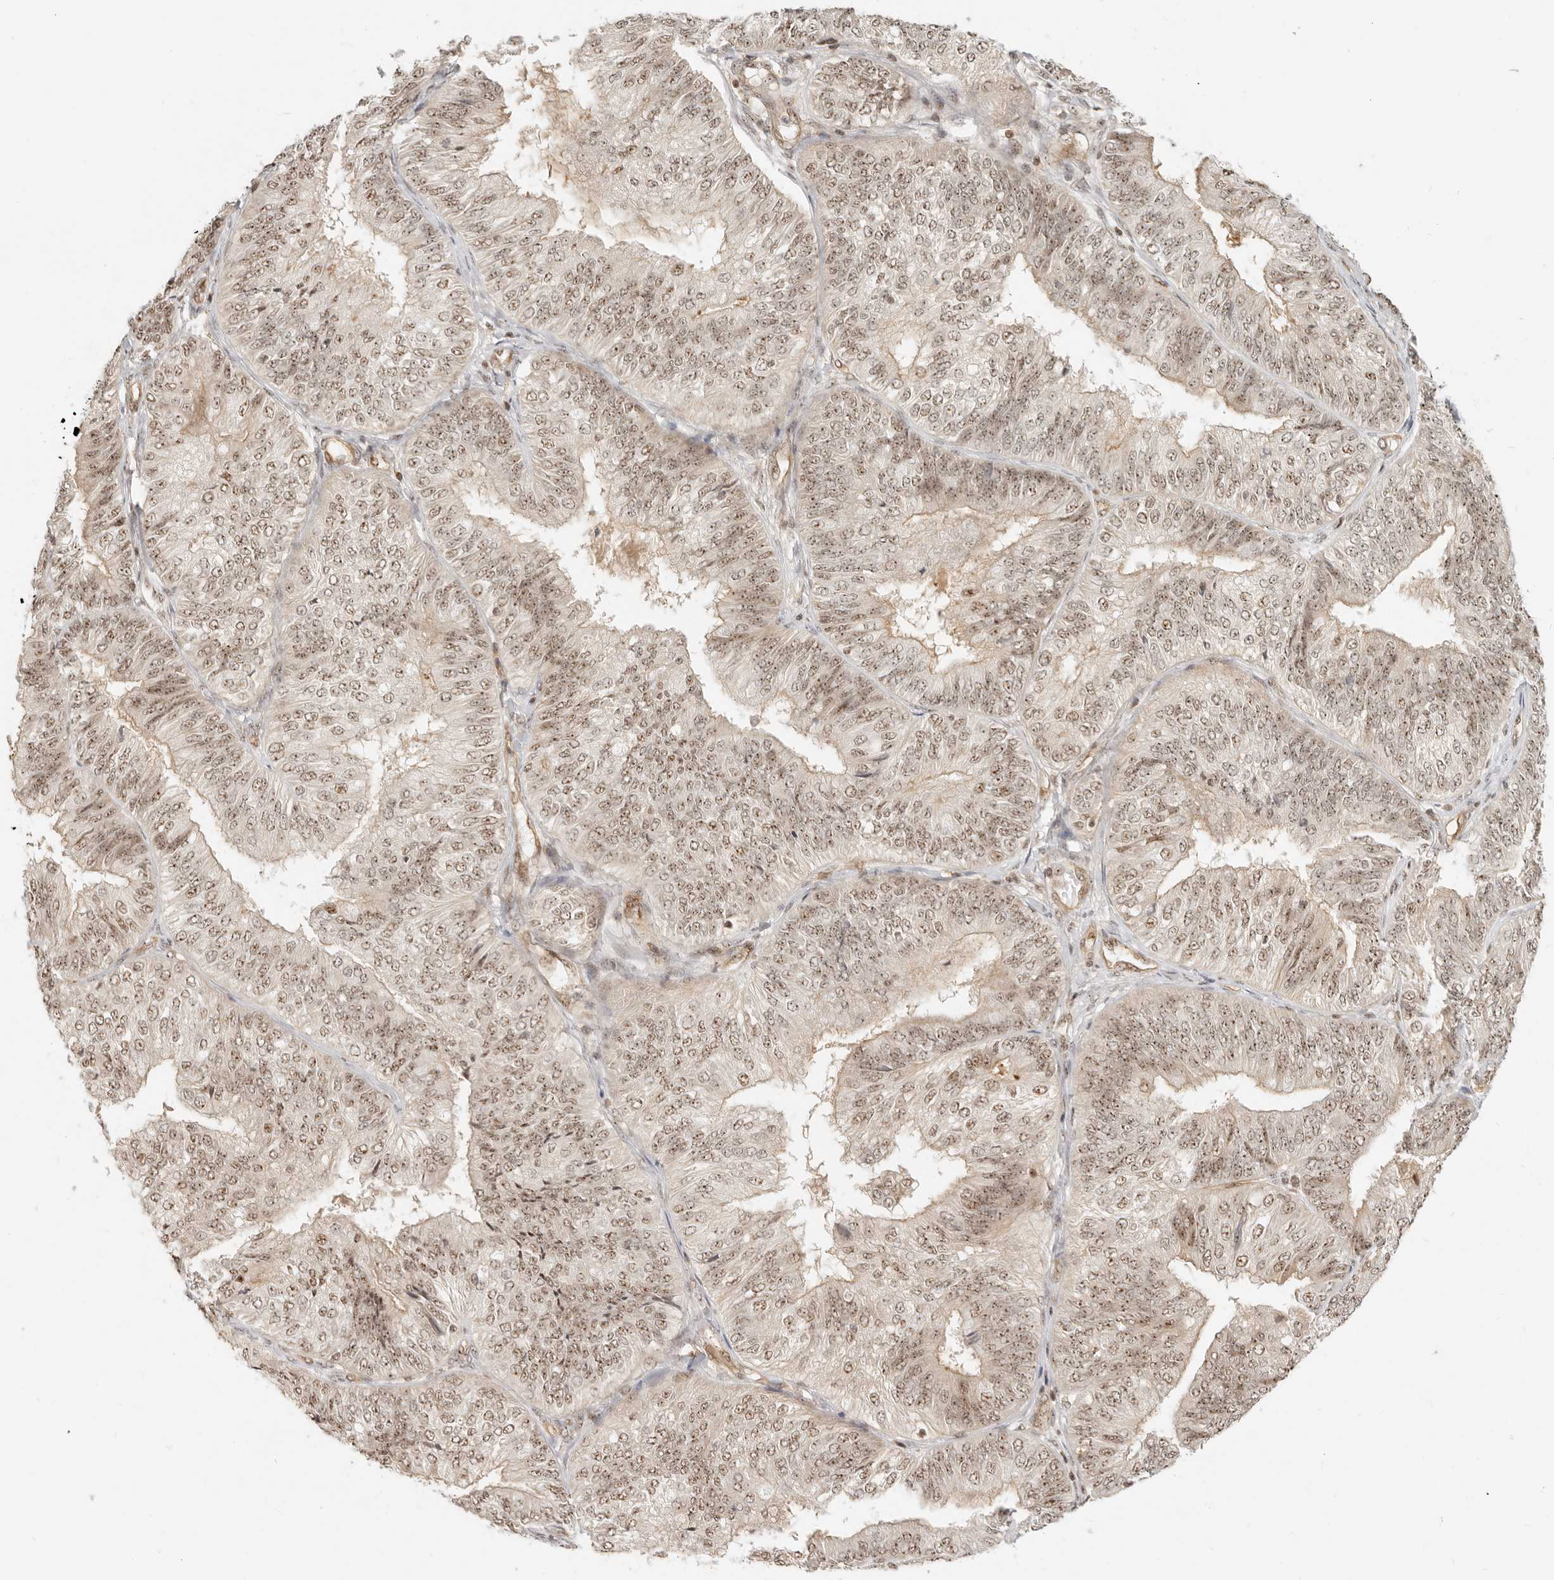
{"staining": {"intensity": "moderate", "quantity": ">75%", "location": "nuclear"}, "tissue": "endometrial cancer", "cell_type": "Tumor cells", "image_type": "cancer", "snomed": [{"axis": "morphology", "description": "Adenocarcinoma, NOS"}, {"axis": "topography", "description": "Endometrium"}], "caption": "Brown immunohistochemical staining in endometrial cancer shows moderate nuclear positivity in approximately >75% of tumor cells.", "gene": "BAP1", "patient": {"sex": "female", "age": 58}}